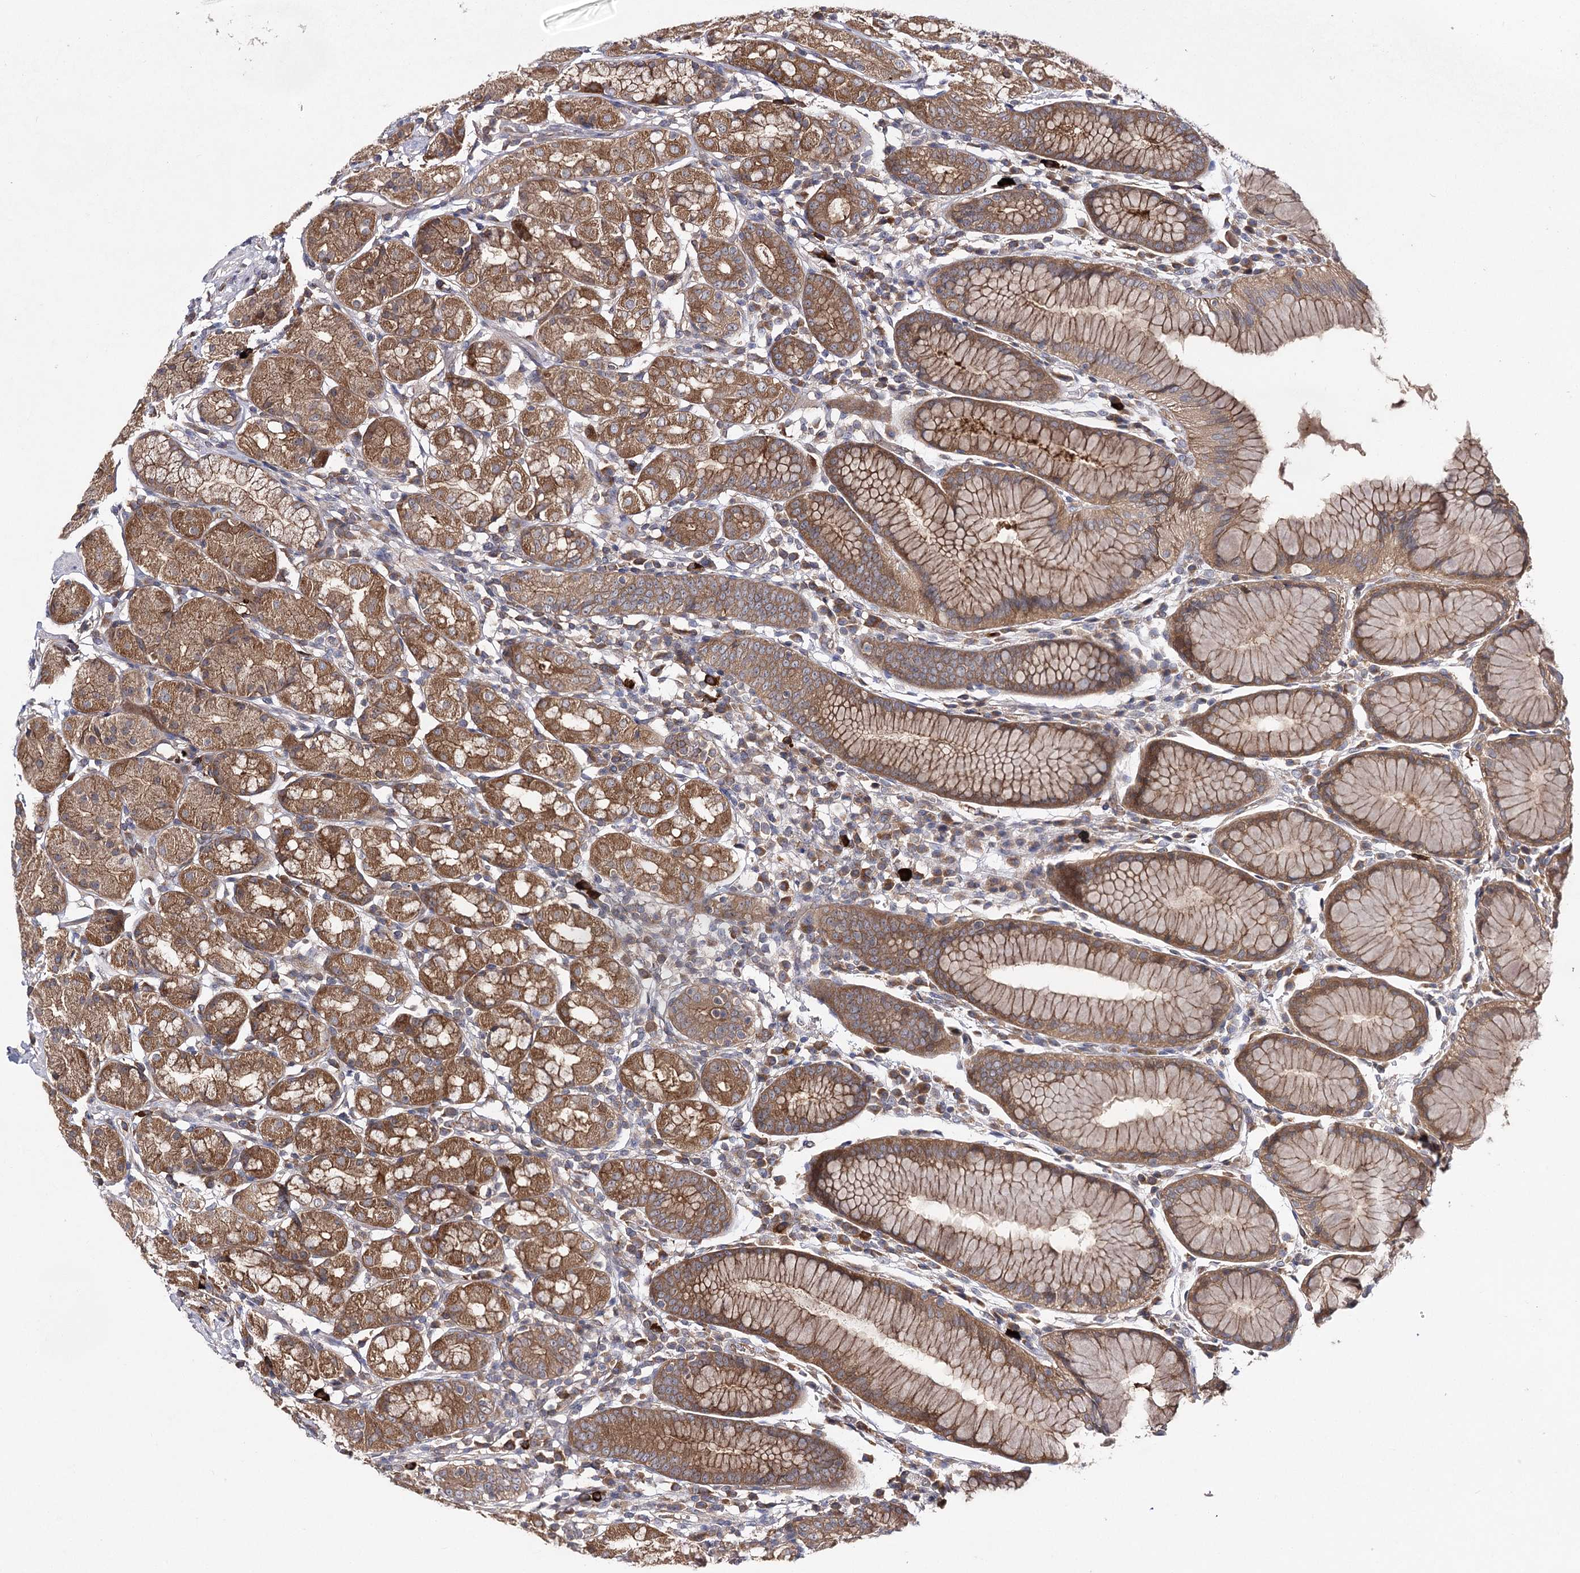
{"staining": {"intensity": "moderate", "quantity": ">75%", "location": "cytoplasmic/membranous"}, "tissue": "stomach", "cell_type": "Glandular cells", "image_type": "normal", "snomed": [{"axis": "morphology", "description": "Normal tissue, NOS"}, {"axis": "topography", "description": "Stomach, lower"}], "caption": "The histopathology image reveals a brown stain indicating the presence of a protein in the cytoplasmic/membranous of glandular cells in stomach.", "gene": "BCR", "patient": {"sex": "female", "age": 56}}